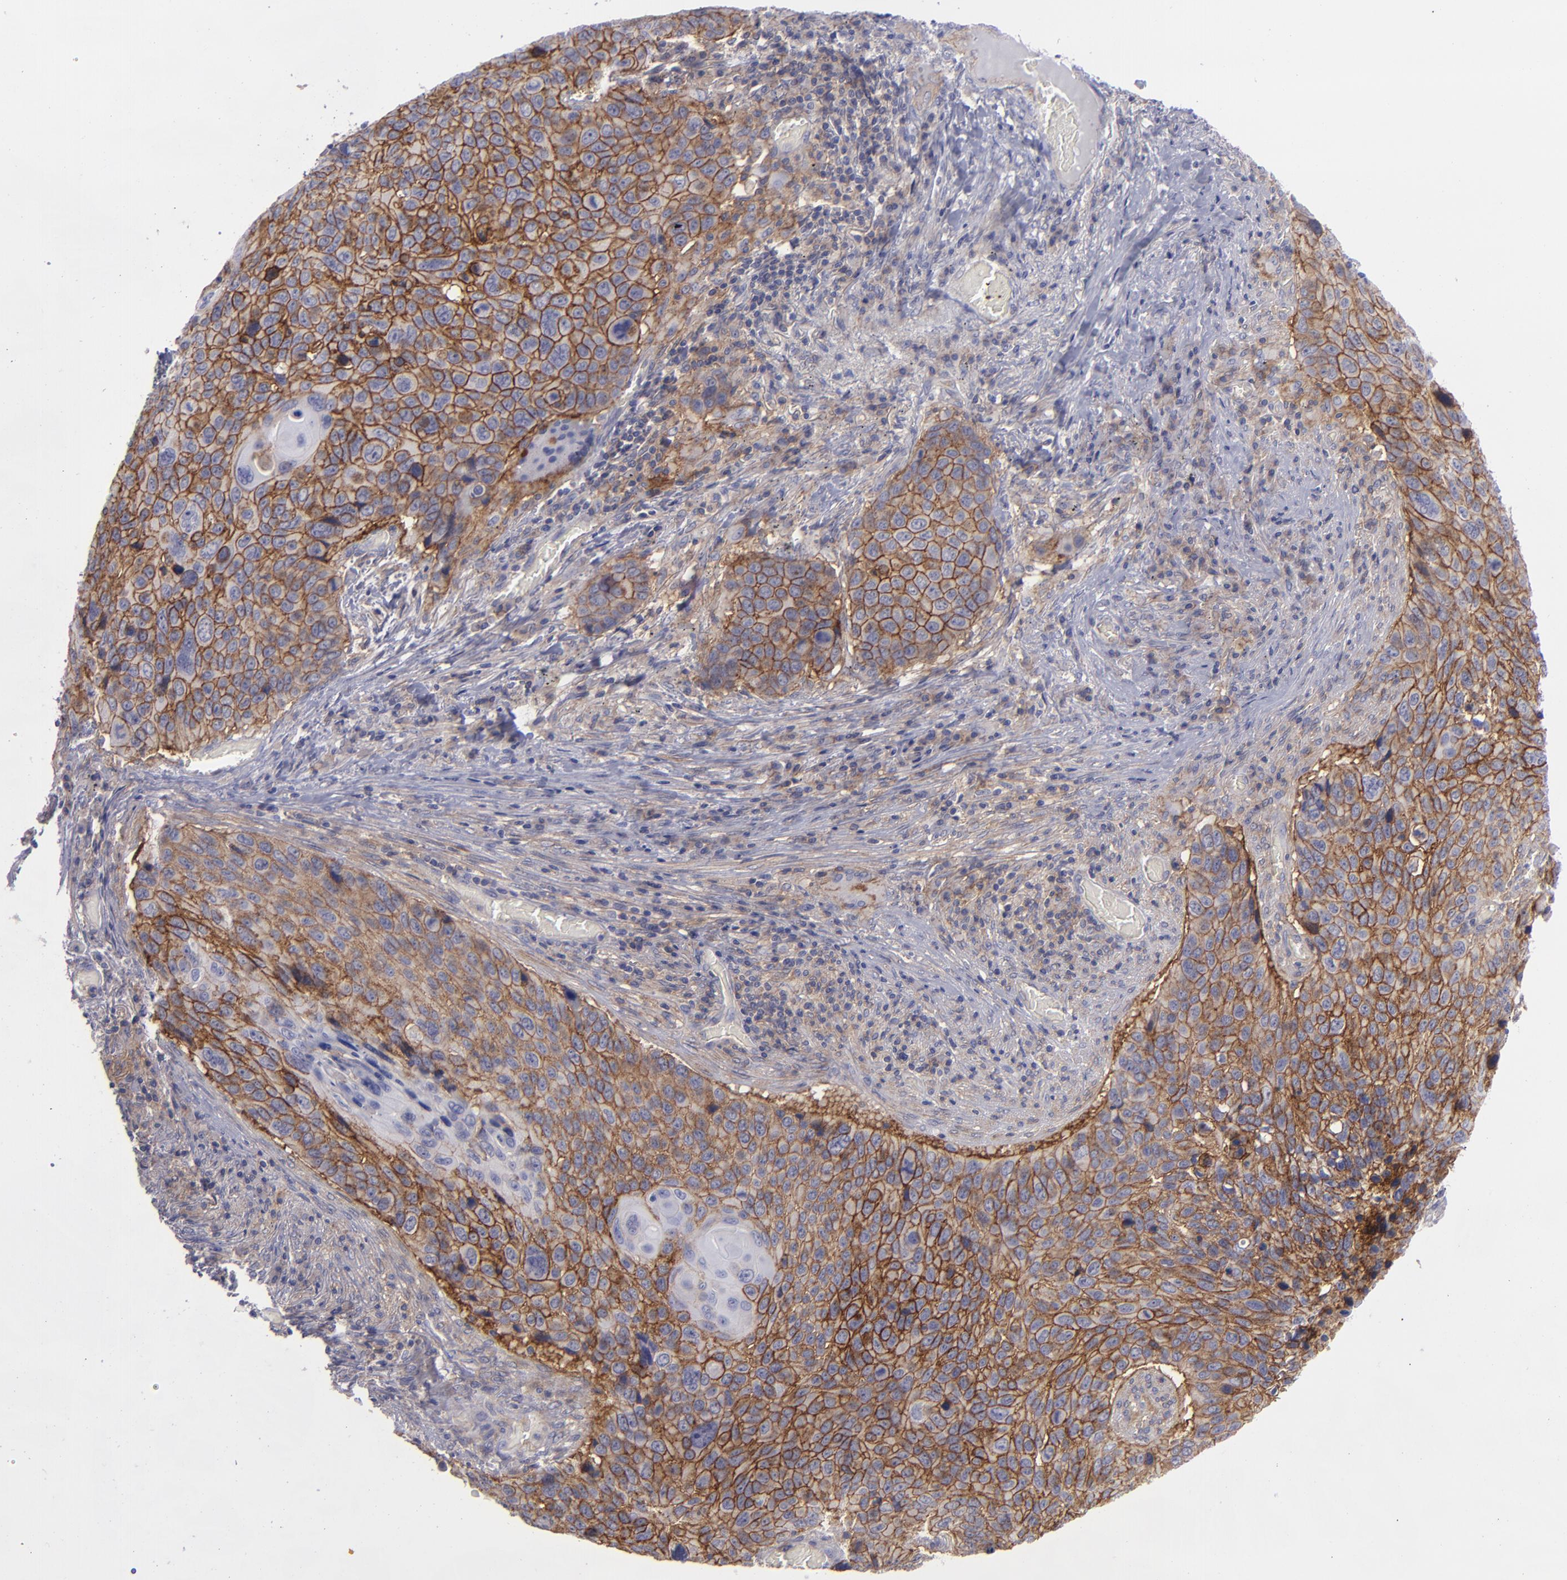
{"staining": {"intensity": "moderate", "quantity": ">75%", "location": "cytoplasmic/membranous"}, "tissue": "lung cancer", "cell_type": "Tumor cells", "image_type": "cancer", "snomed": [{"axis": "morphology", "description": "Squamous cell carcinoma, NOS"}, {"axis": "topography", "description": "Lung"}], "caption": "Immunohistochemical staining of human lung cancer (squamous cell carcinoma) shows medium levels of moderate cytoplasmic/membranous expression in about >75% of tumor cells.", "gene": "BSG", "patient": {"sex": "male", "age": 68}}